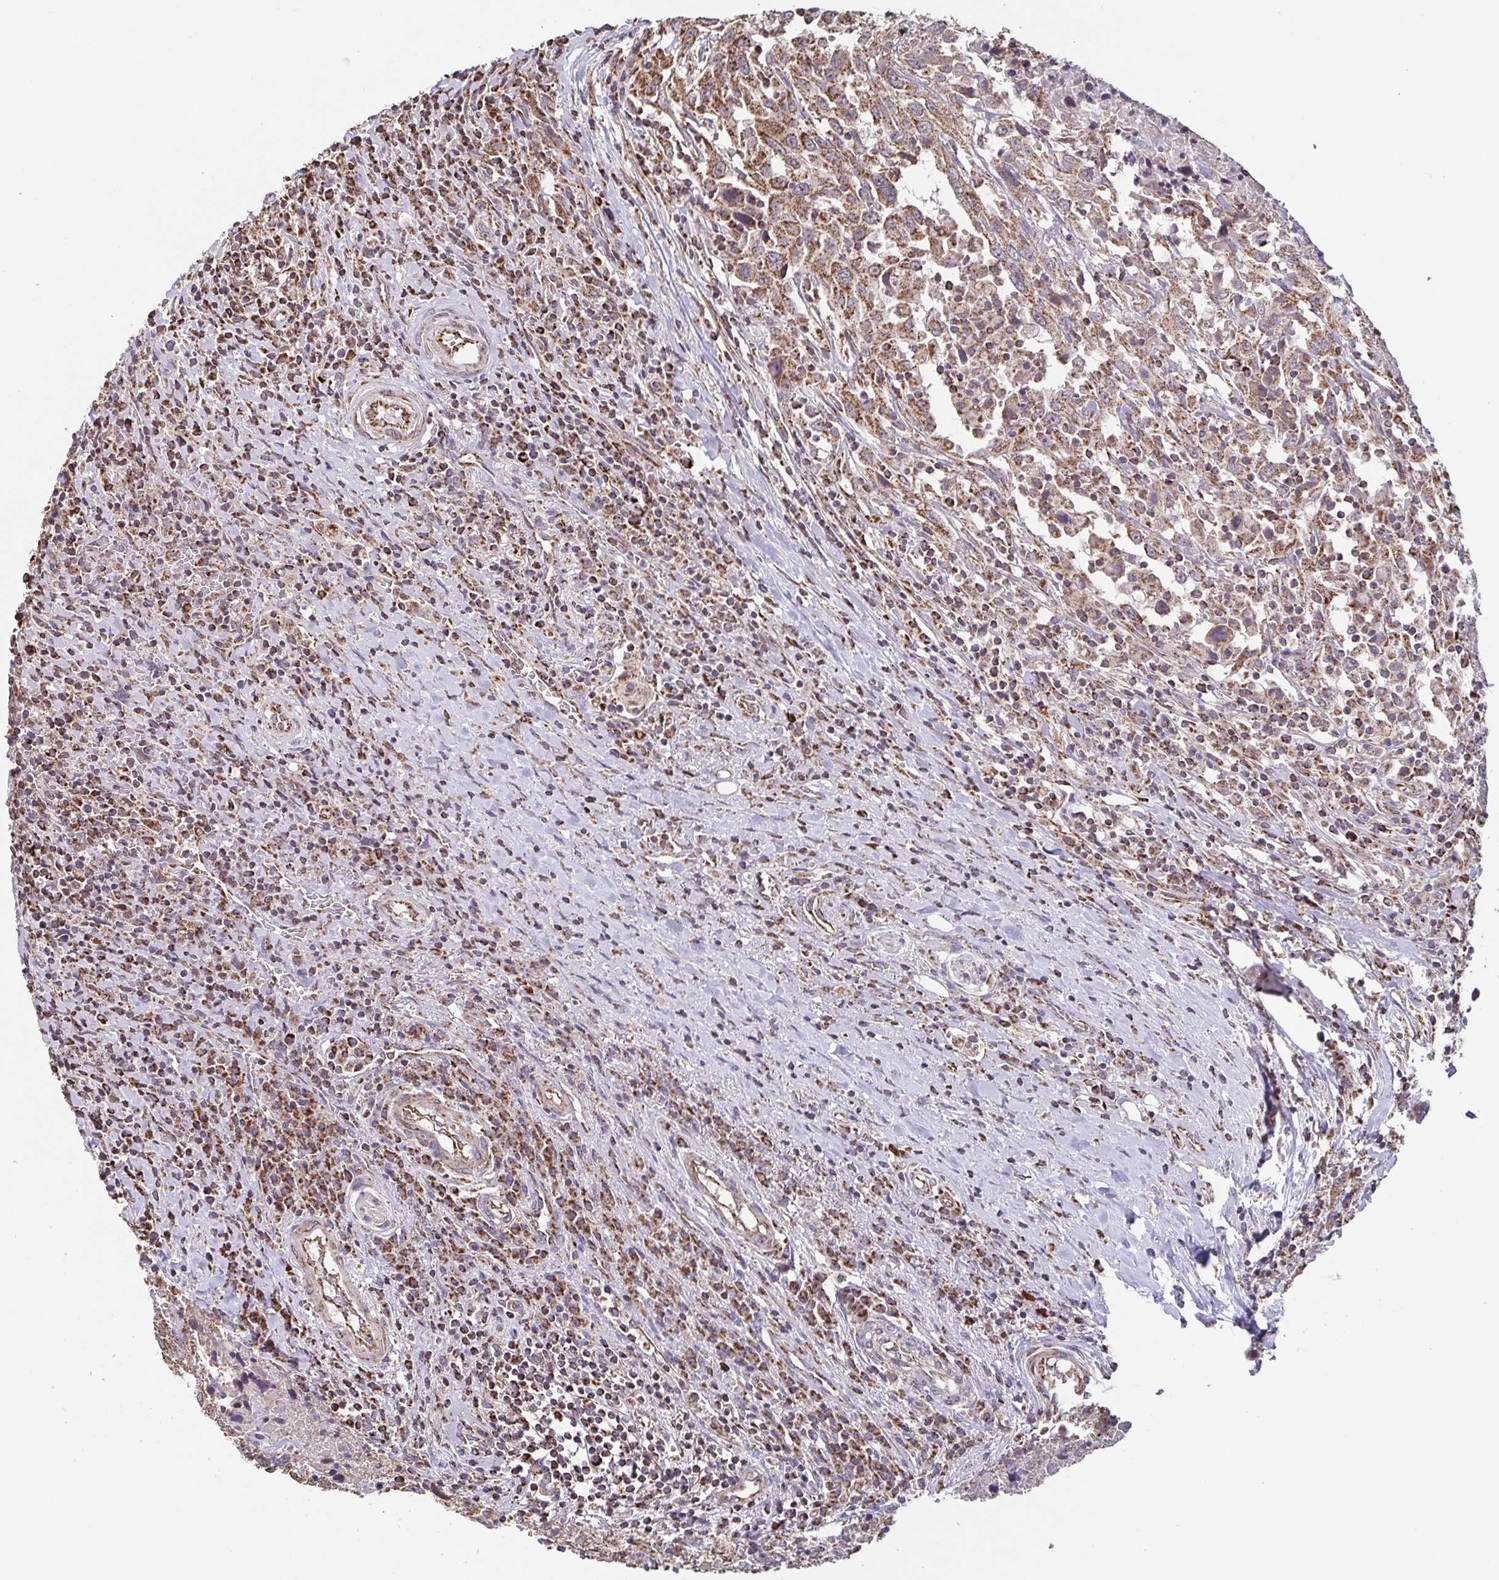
{"staining": {"intensity": "moderate", "quantity": ">75%", "location": "cytoplasmic/membranous"}, "tissue": "urothelial cancer", "cell_type": "Tumor cells", "image_type": "cancer", "snomed": [{"axis": "morphology", "description": "Urothelial carcinoma, High grade"}, {"axis": "topography", "description": "Urinary bladder"}], "caption": "Immunohistochemistry (IHC) photomicrograph of human urothelial carcinoma (high-grade) stained for a protein (brown), which shows medium levels of moderate cytoplasmic/membranous positivity in about >75% of tumor cells.", "gene": "DIP2B", "patient": {"sex": "male", "age": 61}}